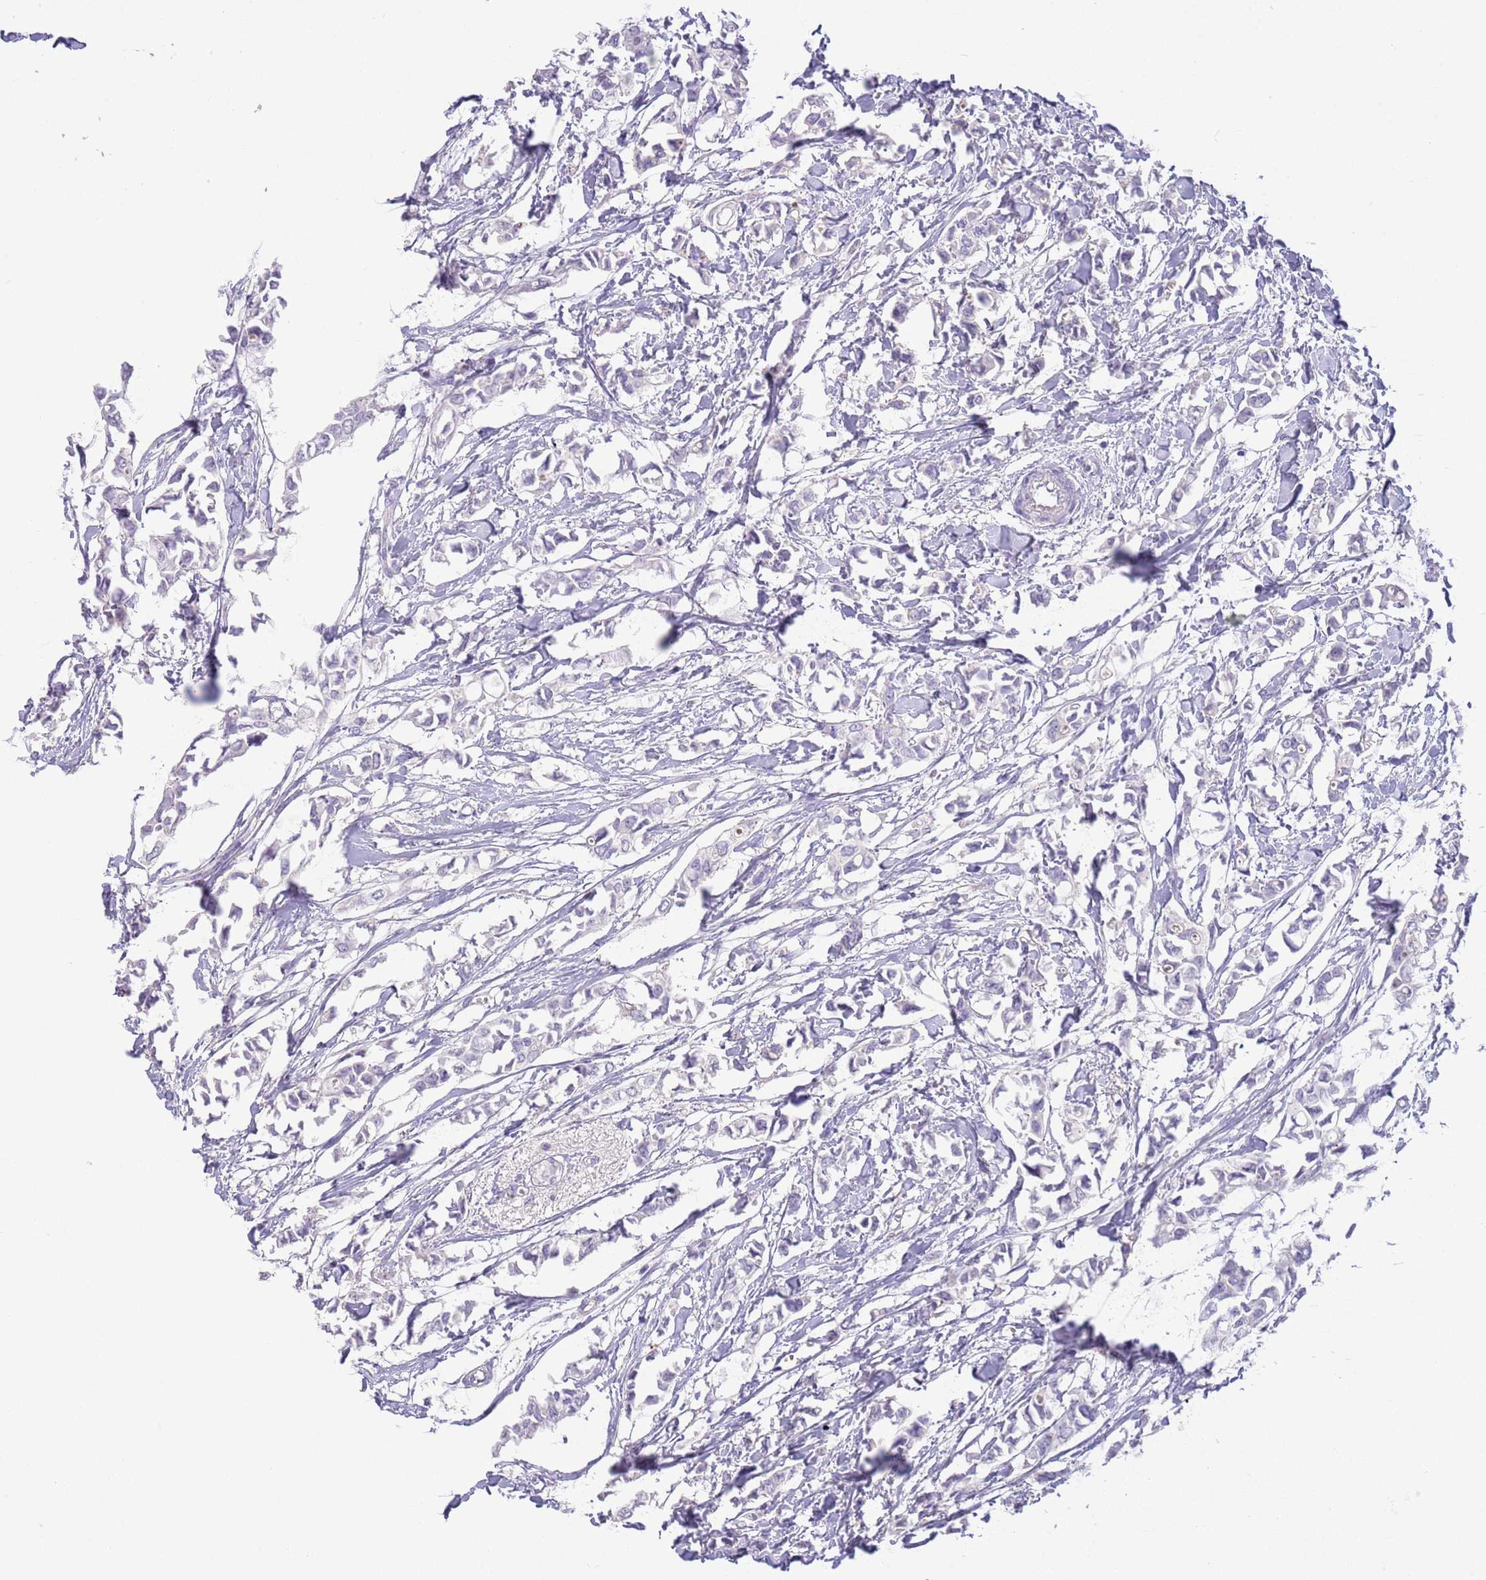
{"staining": {"intensity": "negative", "quantity": "none", "location": "none"}, "tissue": "breast cancer", "cell_type": "Tumor cells", "image_type": "cancer", "snomed": [{"axis": "morphology", "description": "Duct carcinoma"}, {"axis": "topography", "description": "Breast"}], "caption": "Protein analysis of breast cancer (invasive ductal carcinoma) exhibits no significant positivity in tumor cells.", "gene": "SFTPA1", "patient": {"sex": "female", "age": 41}}